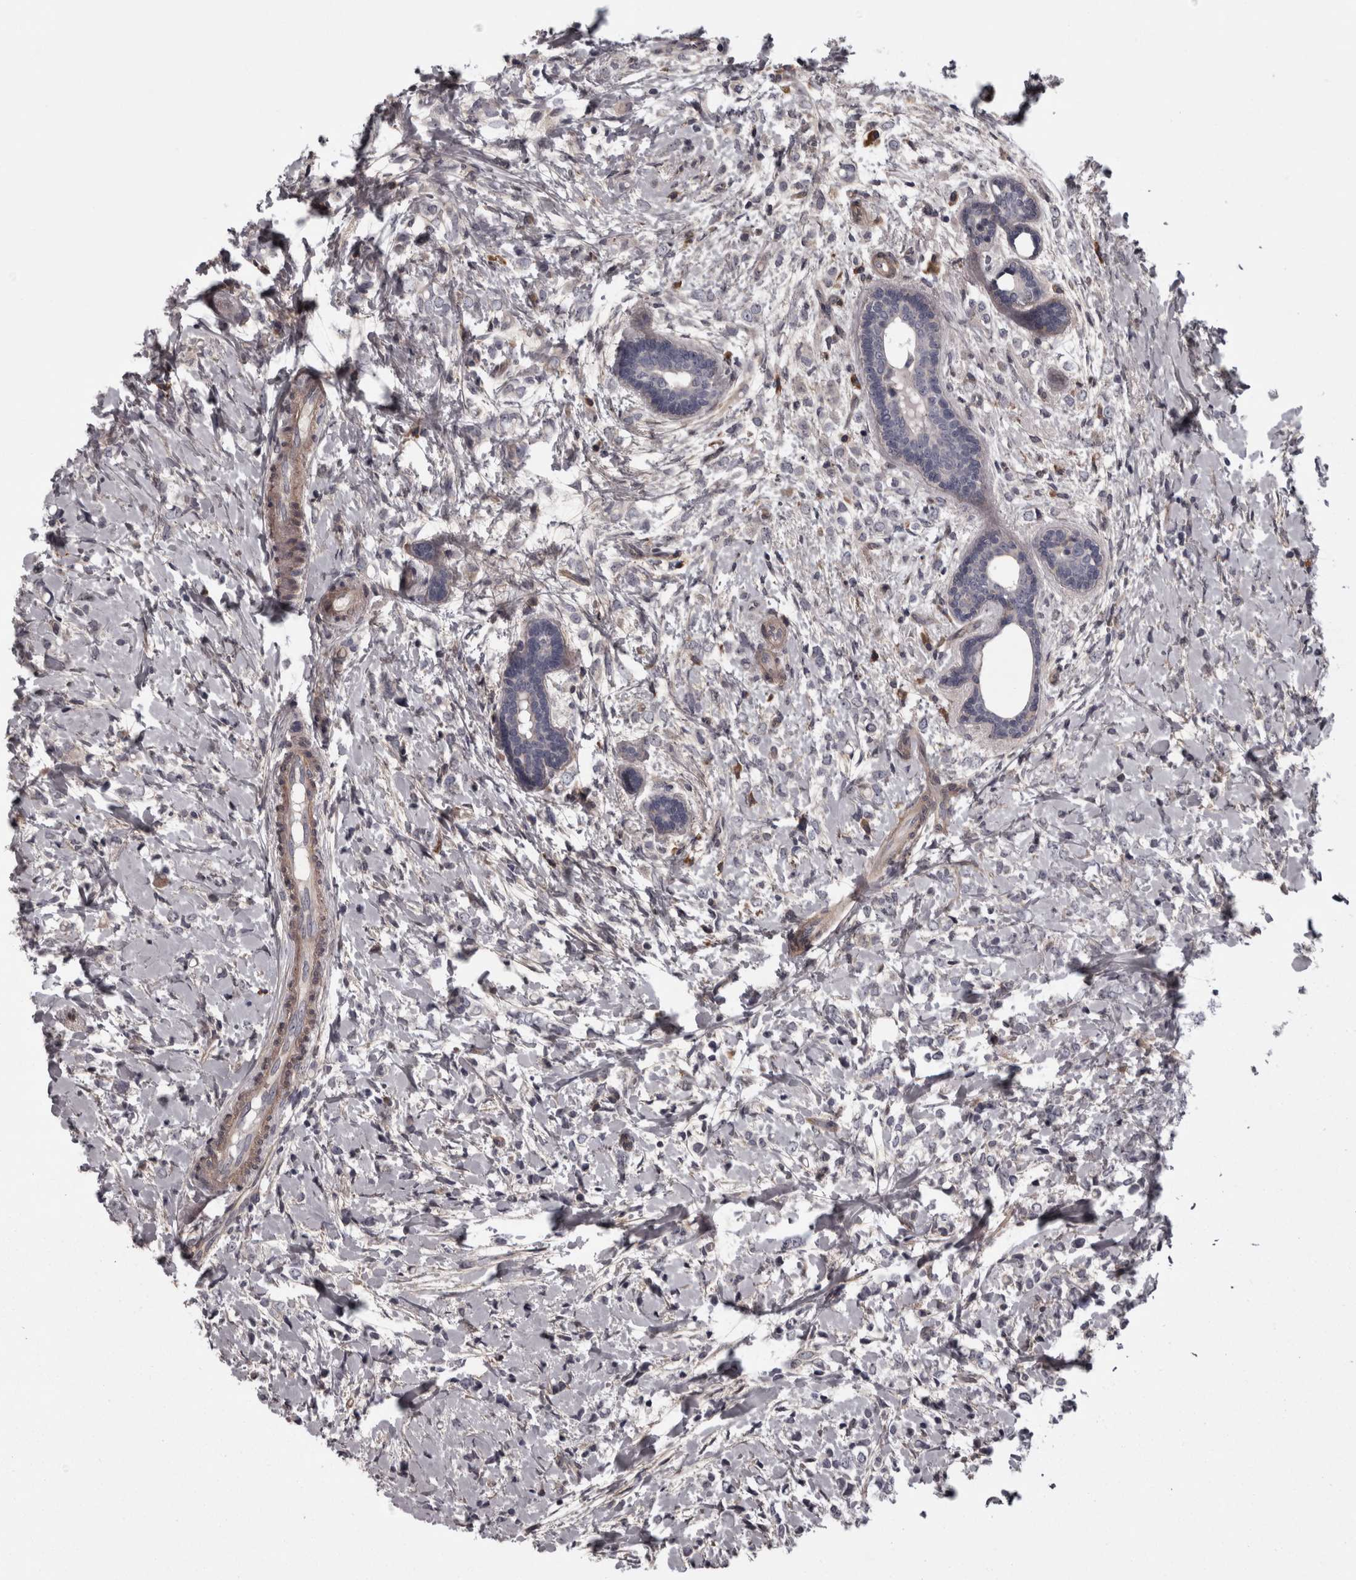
{"staining": {"intensity": "negative", "quantity": "none", "location": "none"}, "tissue": "breast cancer", "cell_type": "Tumor cells", "image_type": "cancer", "snomed": [{"axis": "morphology", "description": "Normal tissue, NOS"}, {"axis": "morphology", "description": "Lobular carcinoma"}, {"axis": "topography", "description": "Breast"}], "caption": "The image exhibits no staining of tumor cells in lobular carcinoma (breast).", "gene": "RSU1", "patient": {"sex": "female", "age": 47}}